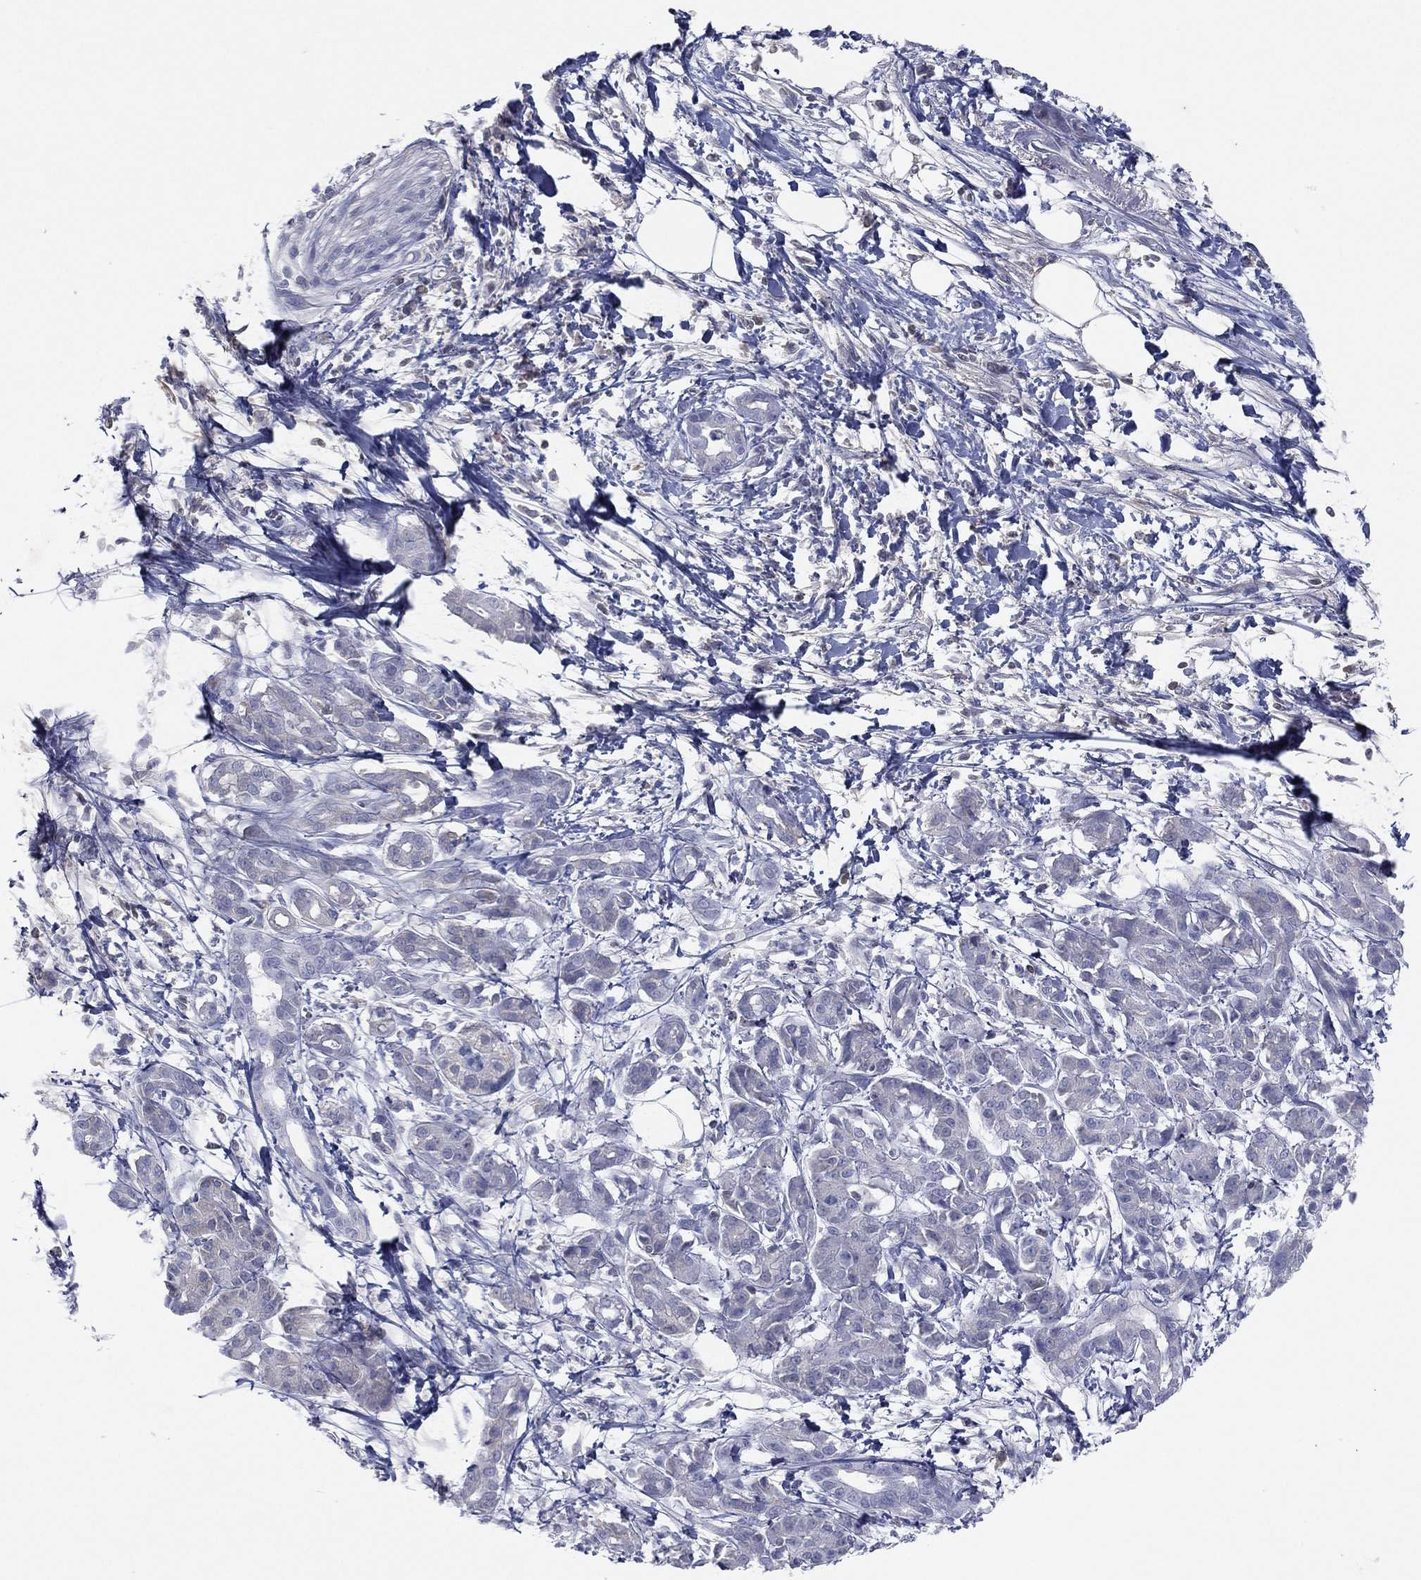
{"staining": {"intensity": "negative", "quantity": "none", "location": "none"}, "tissue": "pancreatic cancer", "cell_type": "Tumor cells", "image_type": "cancer", "snomed": [{"axis": "morphology", "description": "Adenocarcinoma, NOS"}, {"axis": "topography", "description": "Pancreas"}], "caption": "The micrograph reveals no staining of tumor cells in adenocarcinoma (pancreatic). (Brightfield microscopy of DAB (3,3'-diaminobenzidine) IHC at high magnification).", "gene": "CPT1B", "patient": {"sex": "male", "age": 72}}